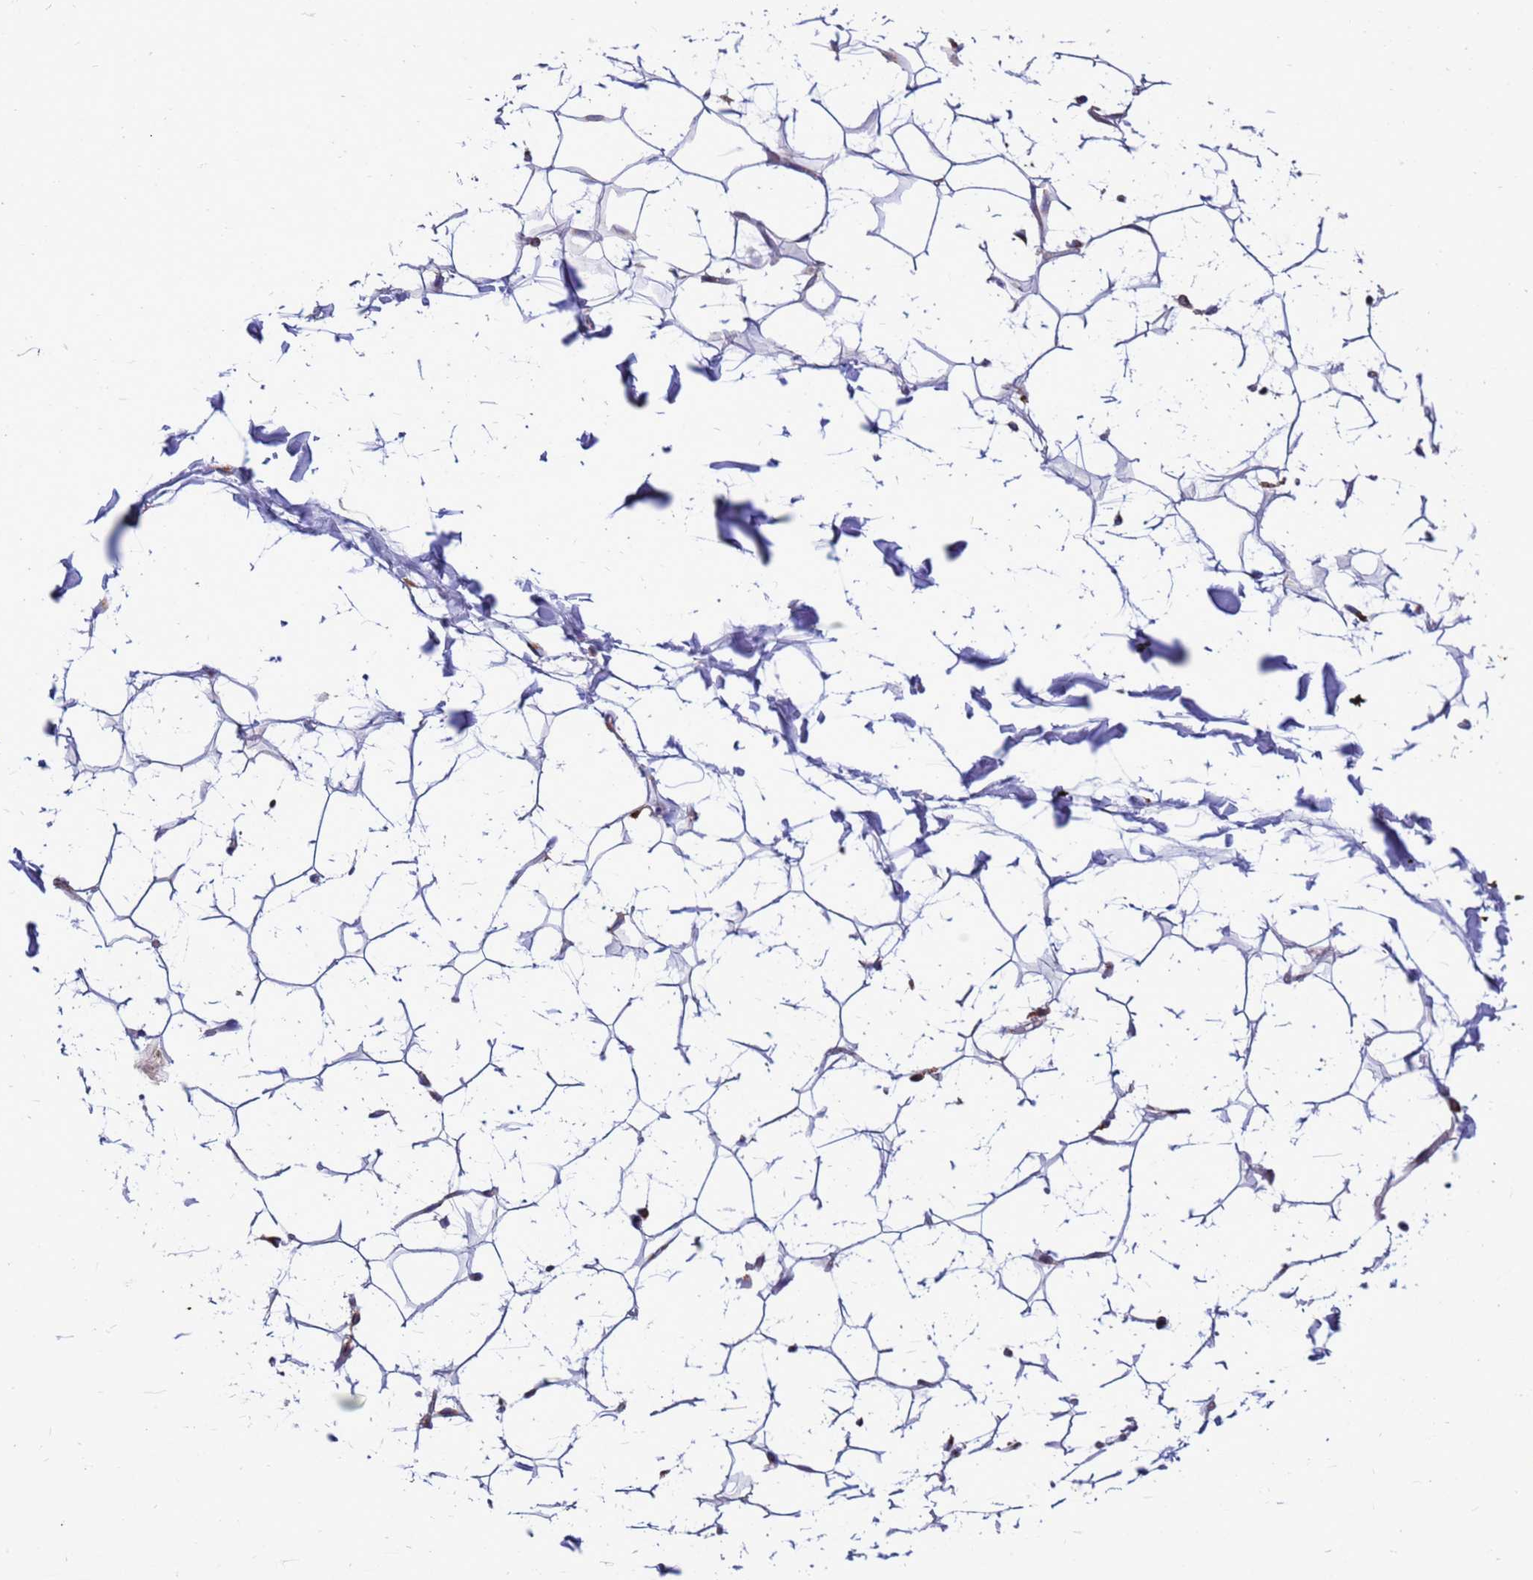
{"staining": {"intensity": "negative", "quantity": "none", "location": "none"}, "tissue": "adipose tissue", "cell_type": "Adipocytes", "image_type": "normal", "snomed": [{"axis": "morphology", "description": "Normal tissue, NOS"}, {"axis": "topography", "description": "Breast"}], "caption": "Immunohistochemistry of unremarkable adipose tissue displays no expression in adipocytes.", "gene": "ZC3HAV1", "patient": {"sex": "female", "age": 26}}